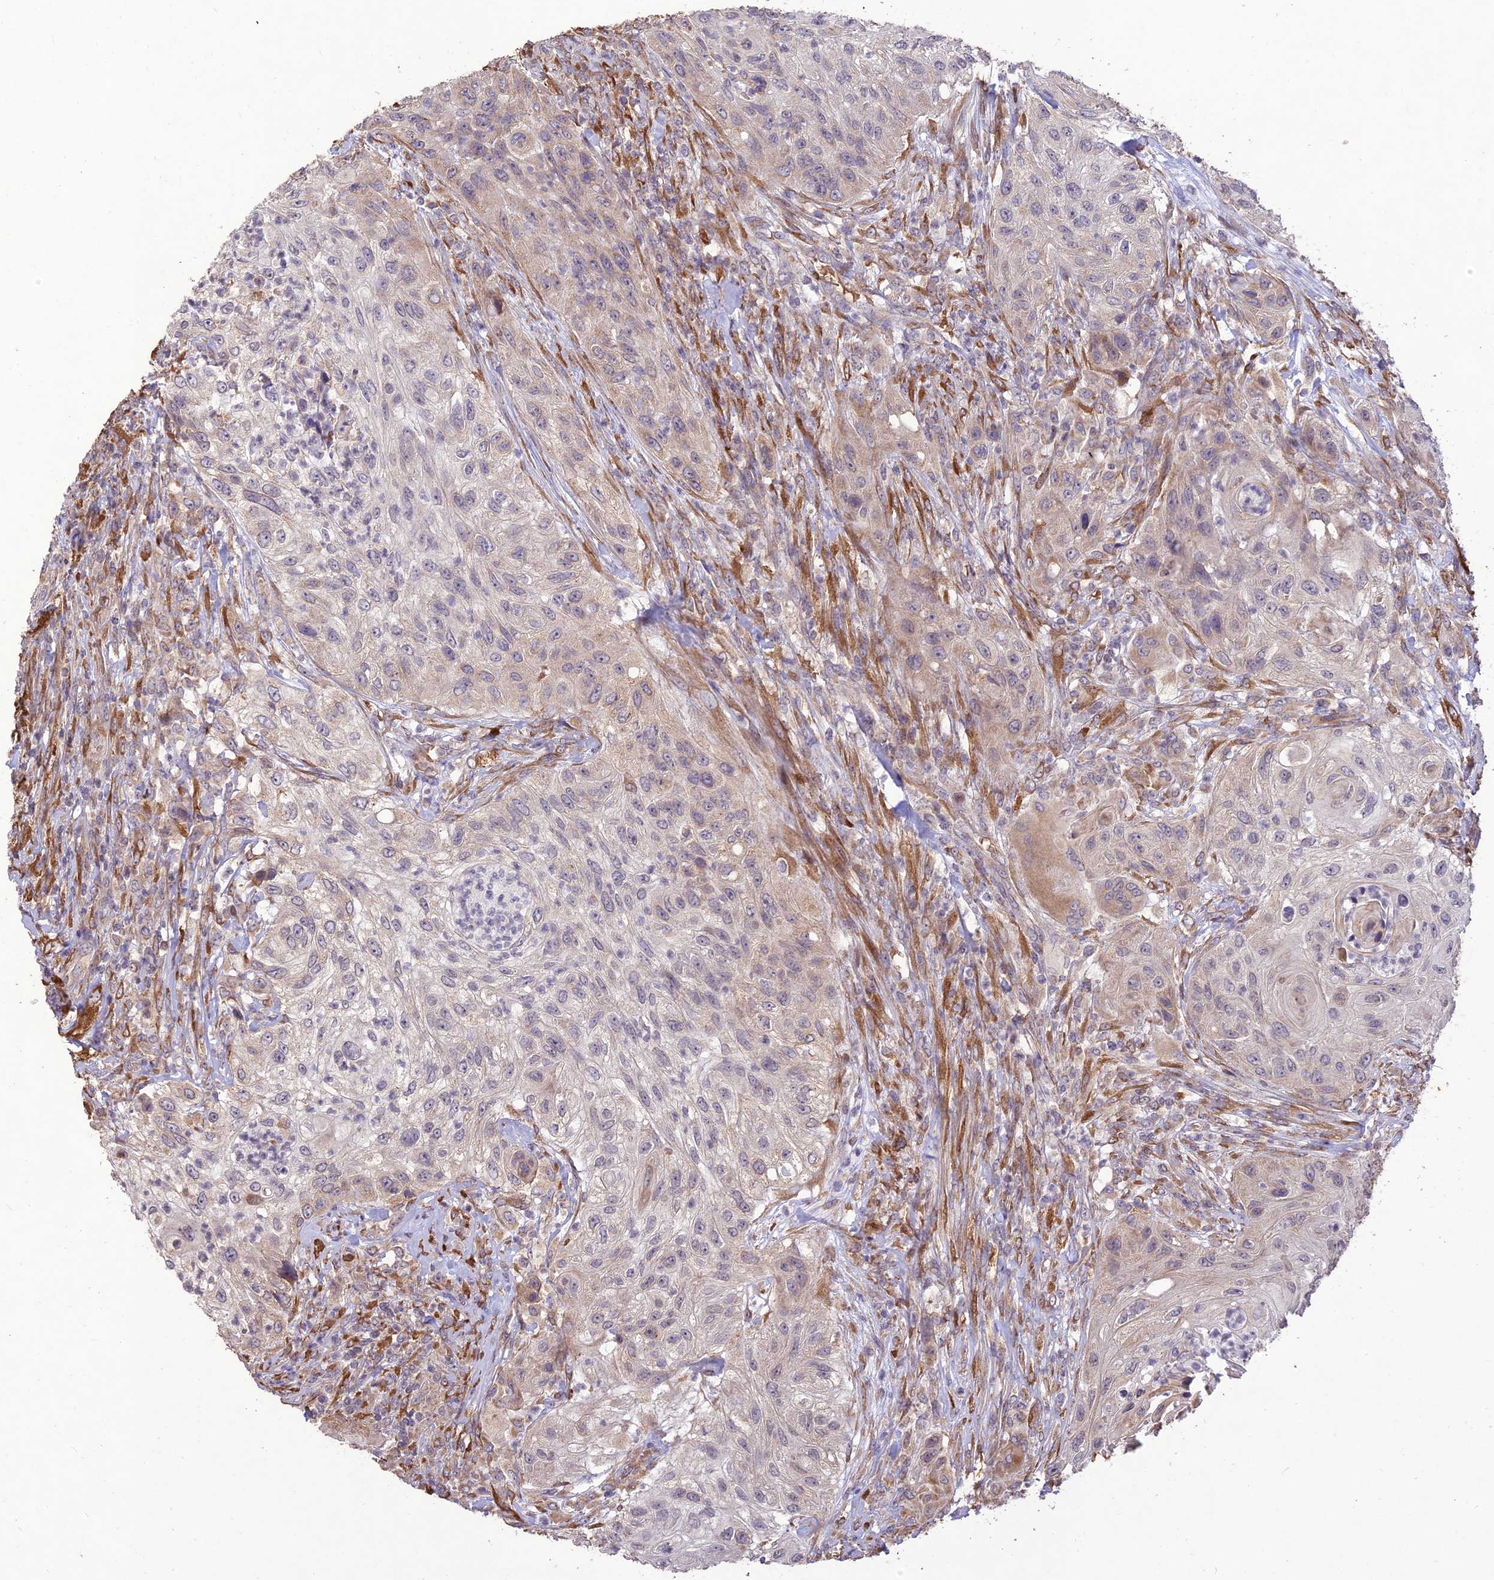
{"staining": {"intensity": "weak", "quantity": "<25%", "location": "cytoplasmic/membranous"}, "tissue": "urothelial cancer", "cell_type": "Tumor cells", "image_type": "cancer", "snomed": [{"axis": "morphology", "description": "Urothelial carcinoma, High grade"}, {"axis": "topography", "description": "Urinary bladder"}], "caption": "Immunohistochemistry (IHC) of urothelial carcinoma (high-grade) demonstrates no staining in tumor cells.", "gene": "PPP1R11", "patient": {"sex": "female", "age": 60}}